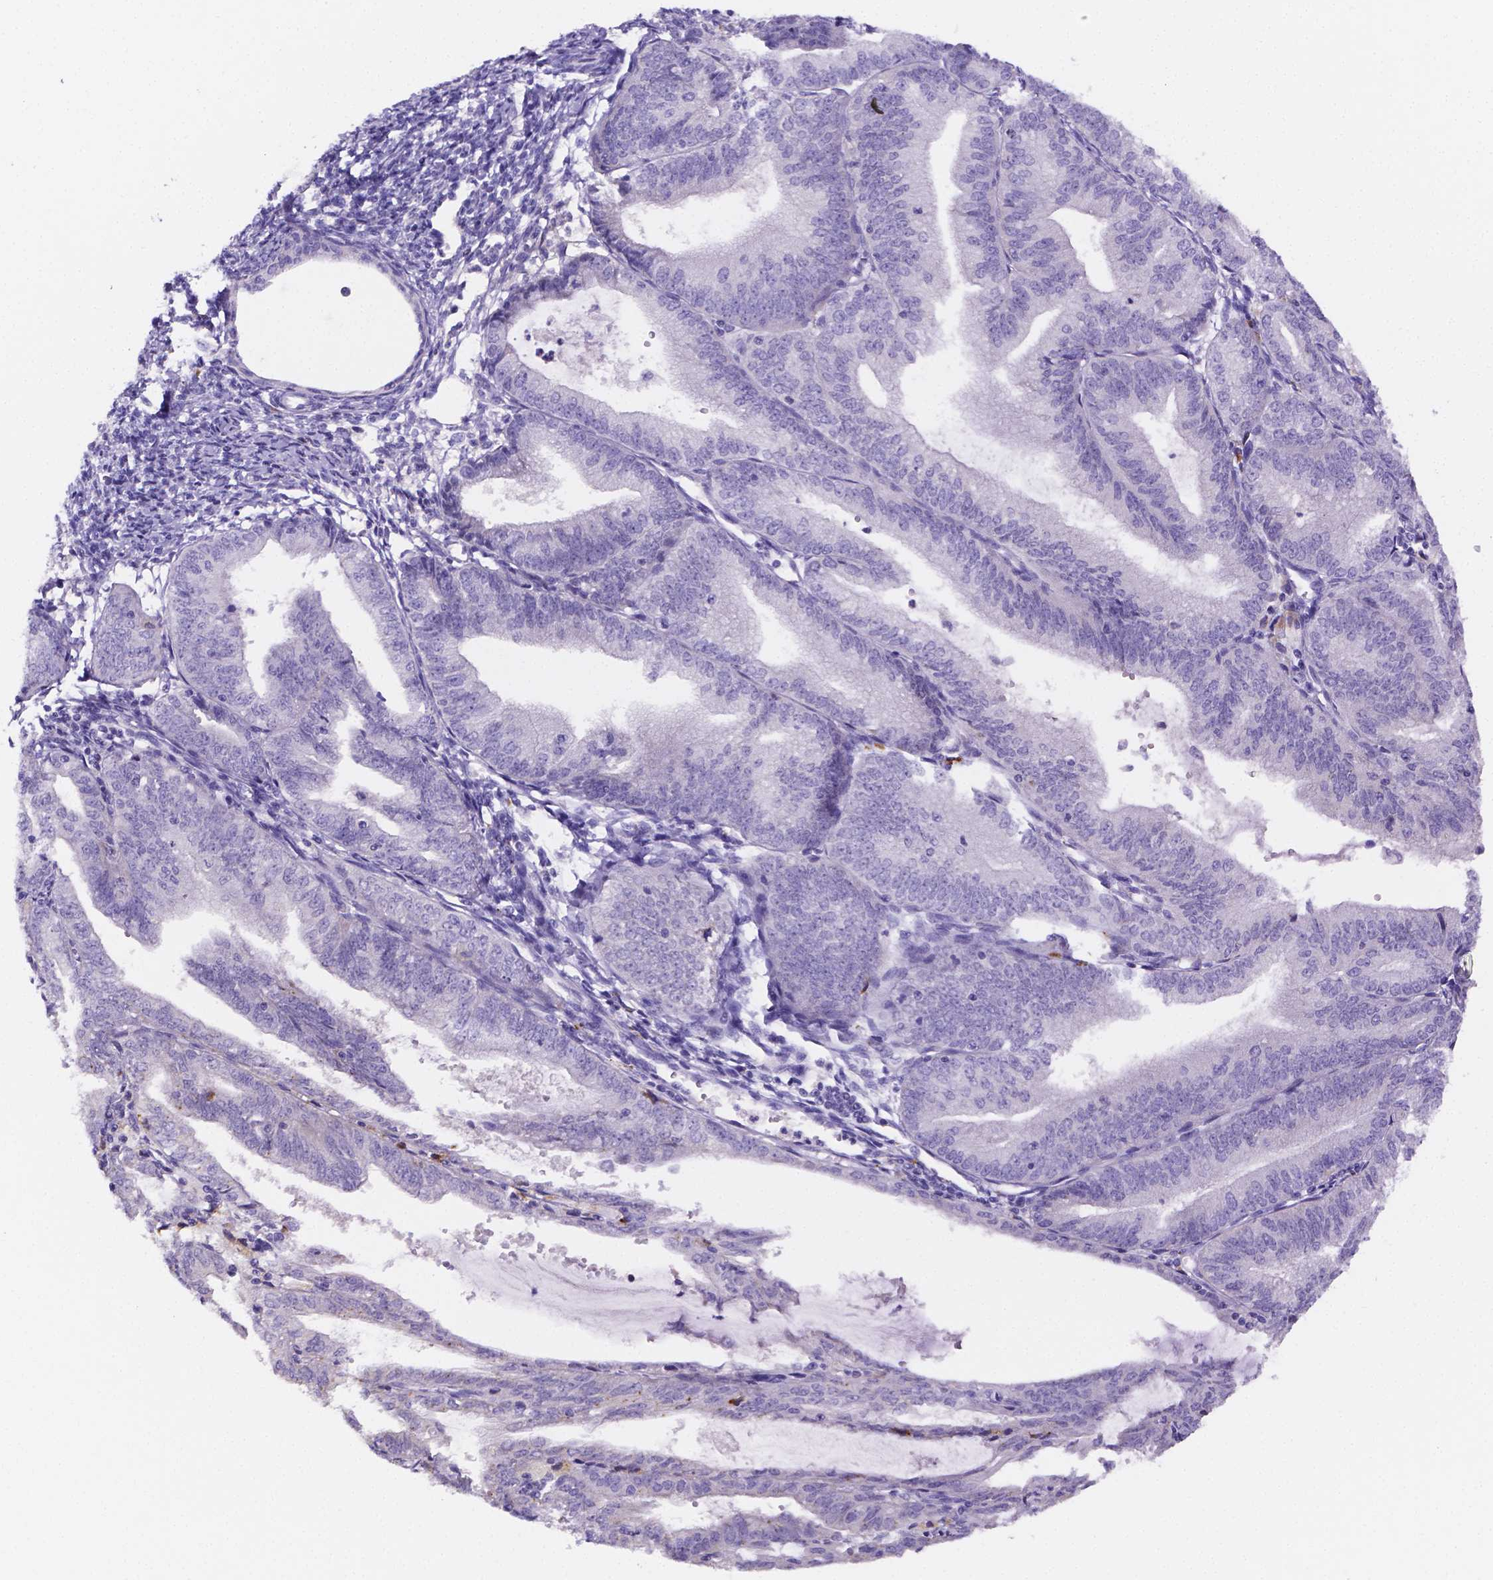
{"staining": {"intensity": "negative", "quantity": "none", "location": "none"}, "tissue": "endometrial cancer", "cell_type": "Tumor cells", "image_type": "cancer", "snomed": [{"axis": "morphology", "description": "Adenocarcinoma, NOS"}, {"axis": "topography", "description": "Endometrium"}], "caption": "Immunohistochemistry (IHC) micrograph of neoplastic tissue: endometrial adenocarcinoma stained with DAB (3,3'-diaminobenzidine) displays no significant protein staining in tumor cells.", "gene": "NRGN", "patient": {"sex": "female", "age": 70}}